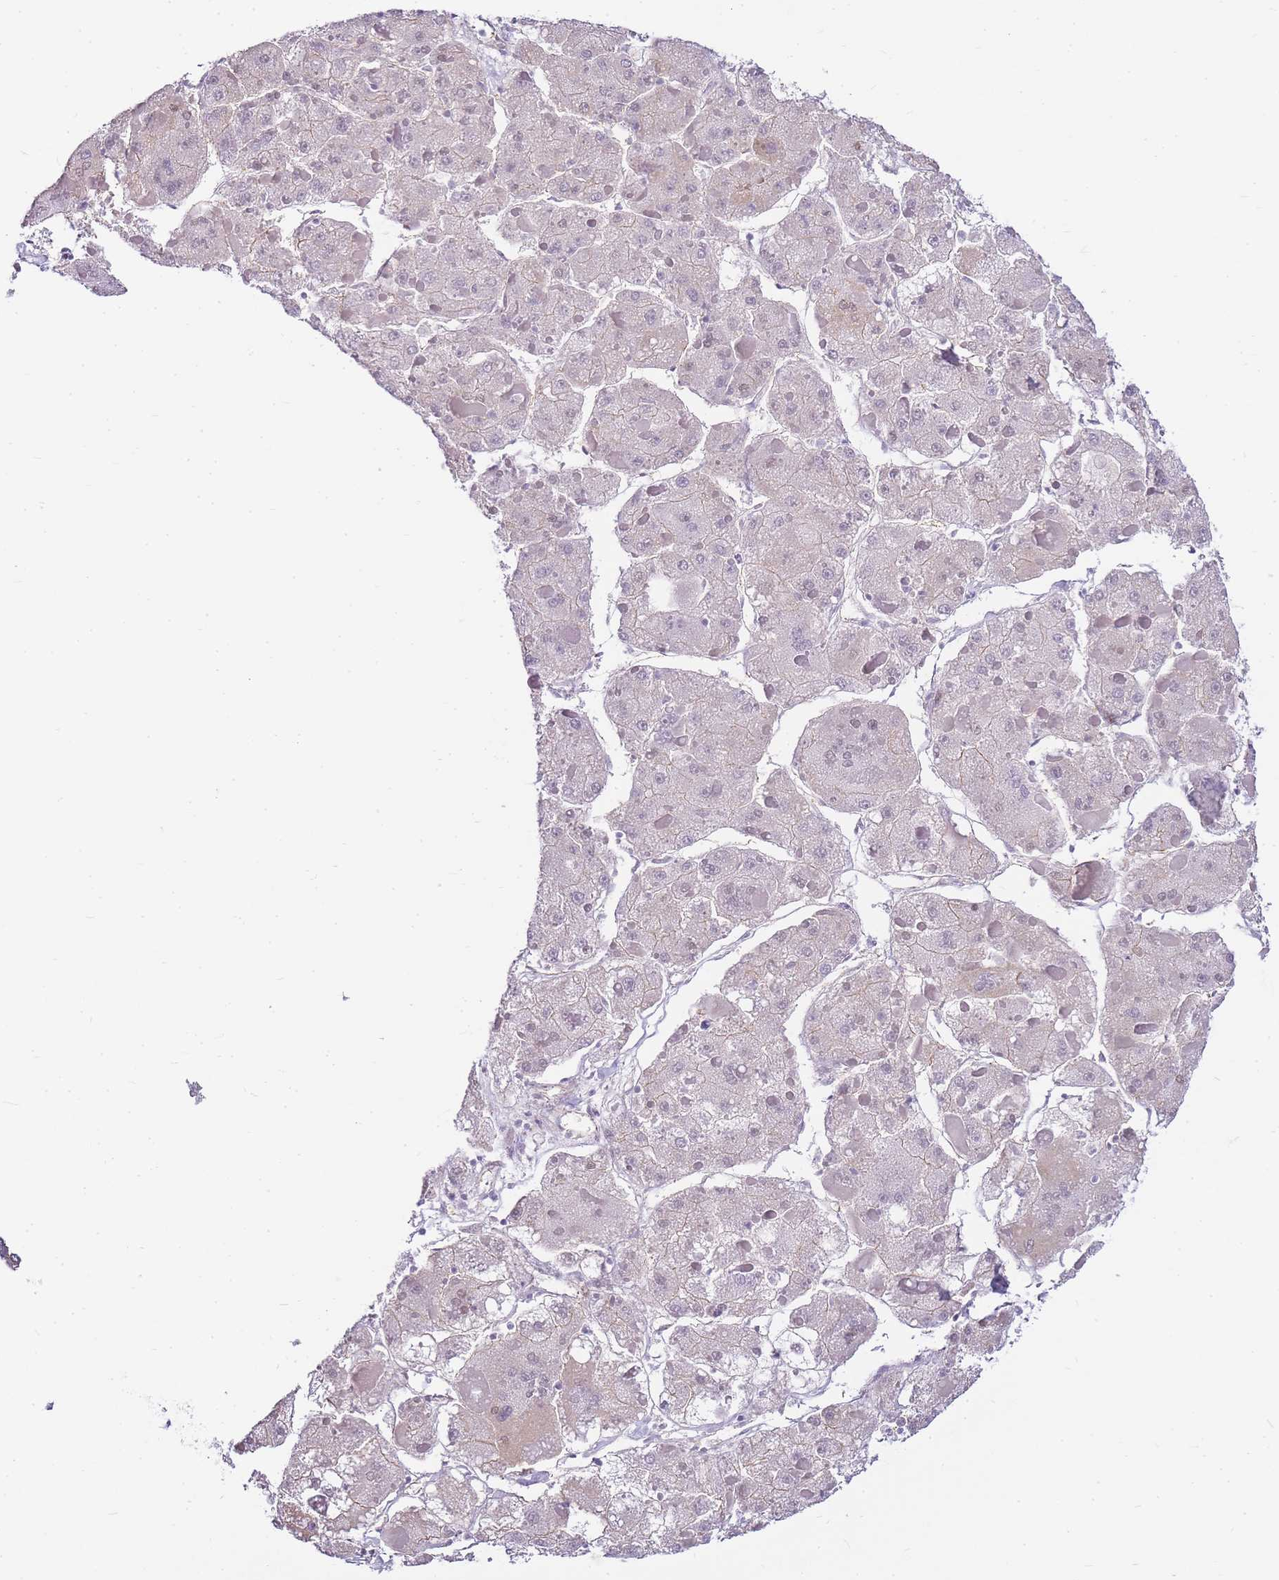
{"staining": {"intensity": "negative", "quantity": "none", "location": "none"}, "tissue": "liver cancer", "cell_type": "Tumor cells", "image_type": "cancer", "snomed": [{"axis": "morphology", "description": "Carcinoma, Hepatocellular, NOS"}, {"axis": "topography", "description": "Liver"}], "caption": "Tumor cells are negative for protein expression in human hepatocellular carcinoma (liver).", "gene": "CLBA1", "patient": {"sex": "female", "age": 73}}